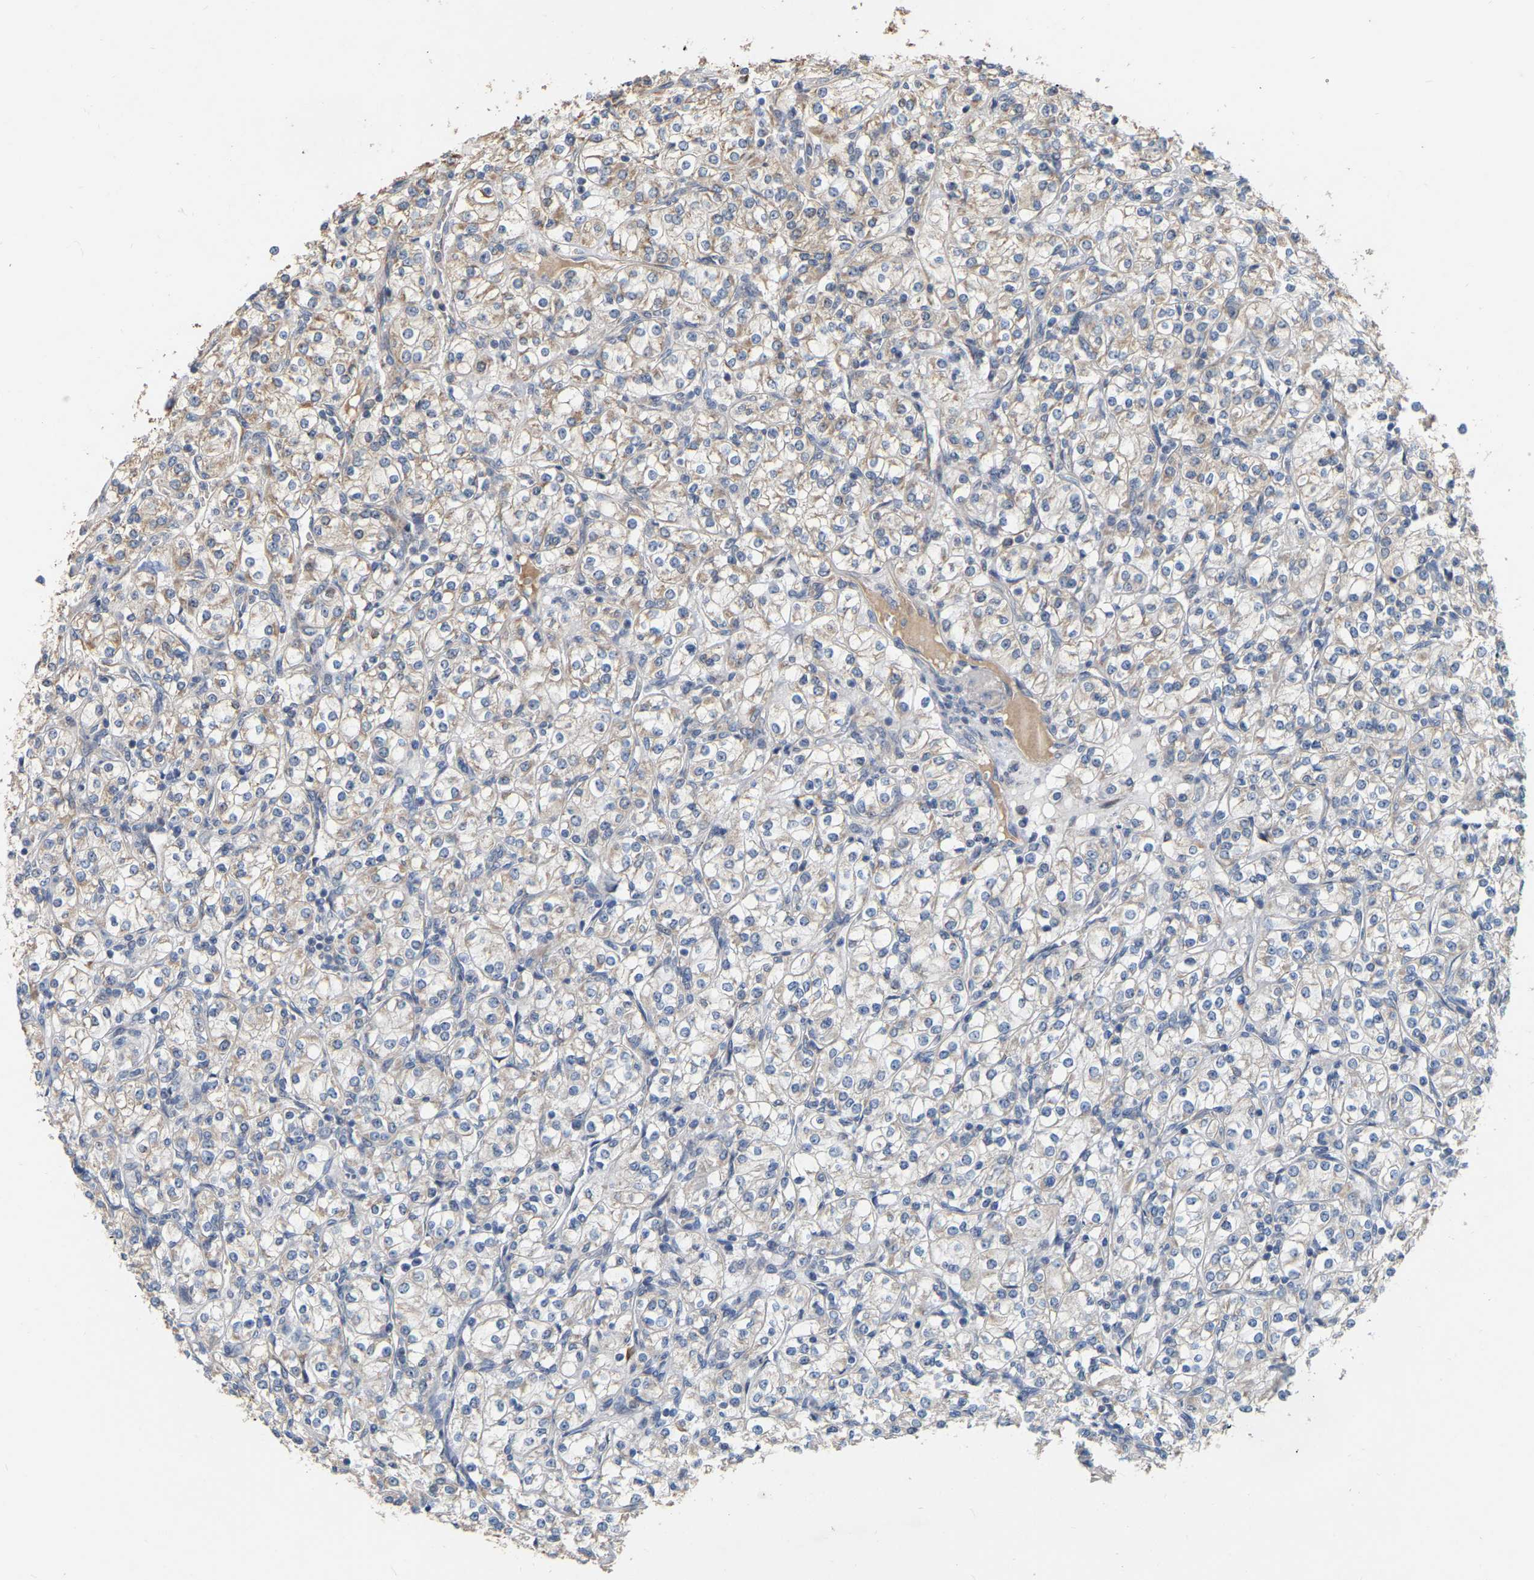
{"staining": {"intensity": "weak", "quantity": "<25%", "location": "cytoplasmic/membranous"}, "tissue": "renal cancer", "cell_type": "Tumor cells", "image_type": "cancer", "snomed": [{"axis": "morphology", "description": "Adenocarcinoma, NOS"}, {"axis": "topography", "description": "Kidney"}], "caption": "High power microscopy image of an immunohistochemistry photomicrograph of adenocarcinoma (renal), revealing no significant positivity in tumor cells. (DAB immunohistochemistry with hematoxylin counter stain).", "gene": "SSH1", "patient": {"sex": "male", "age": 77}}